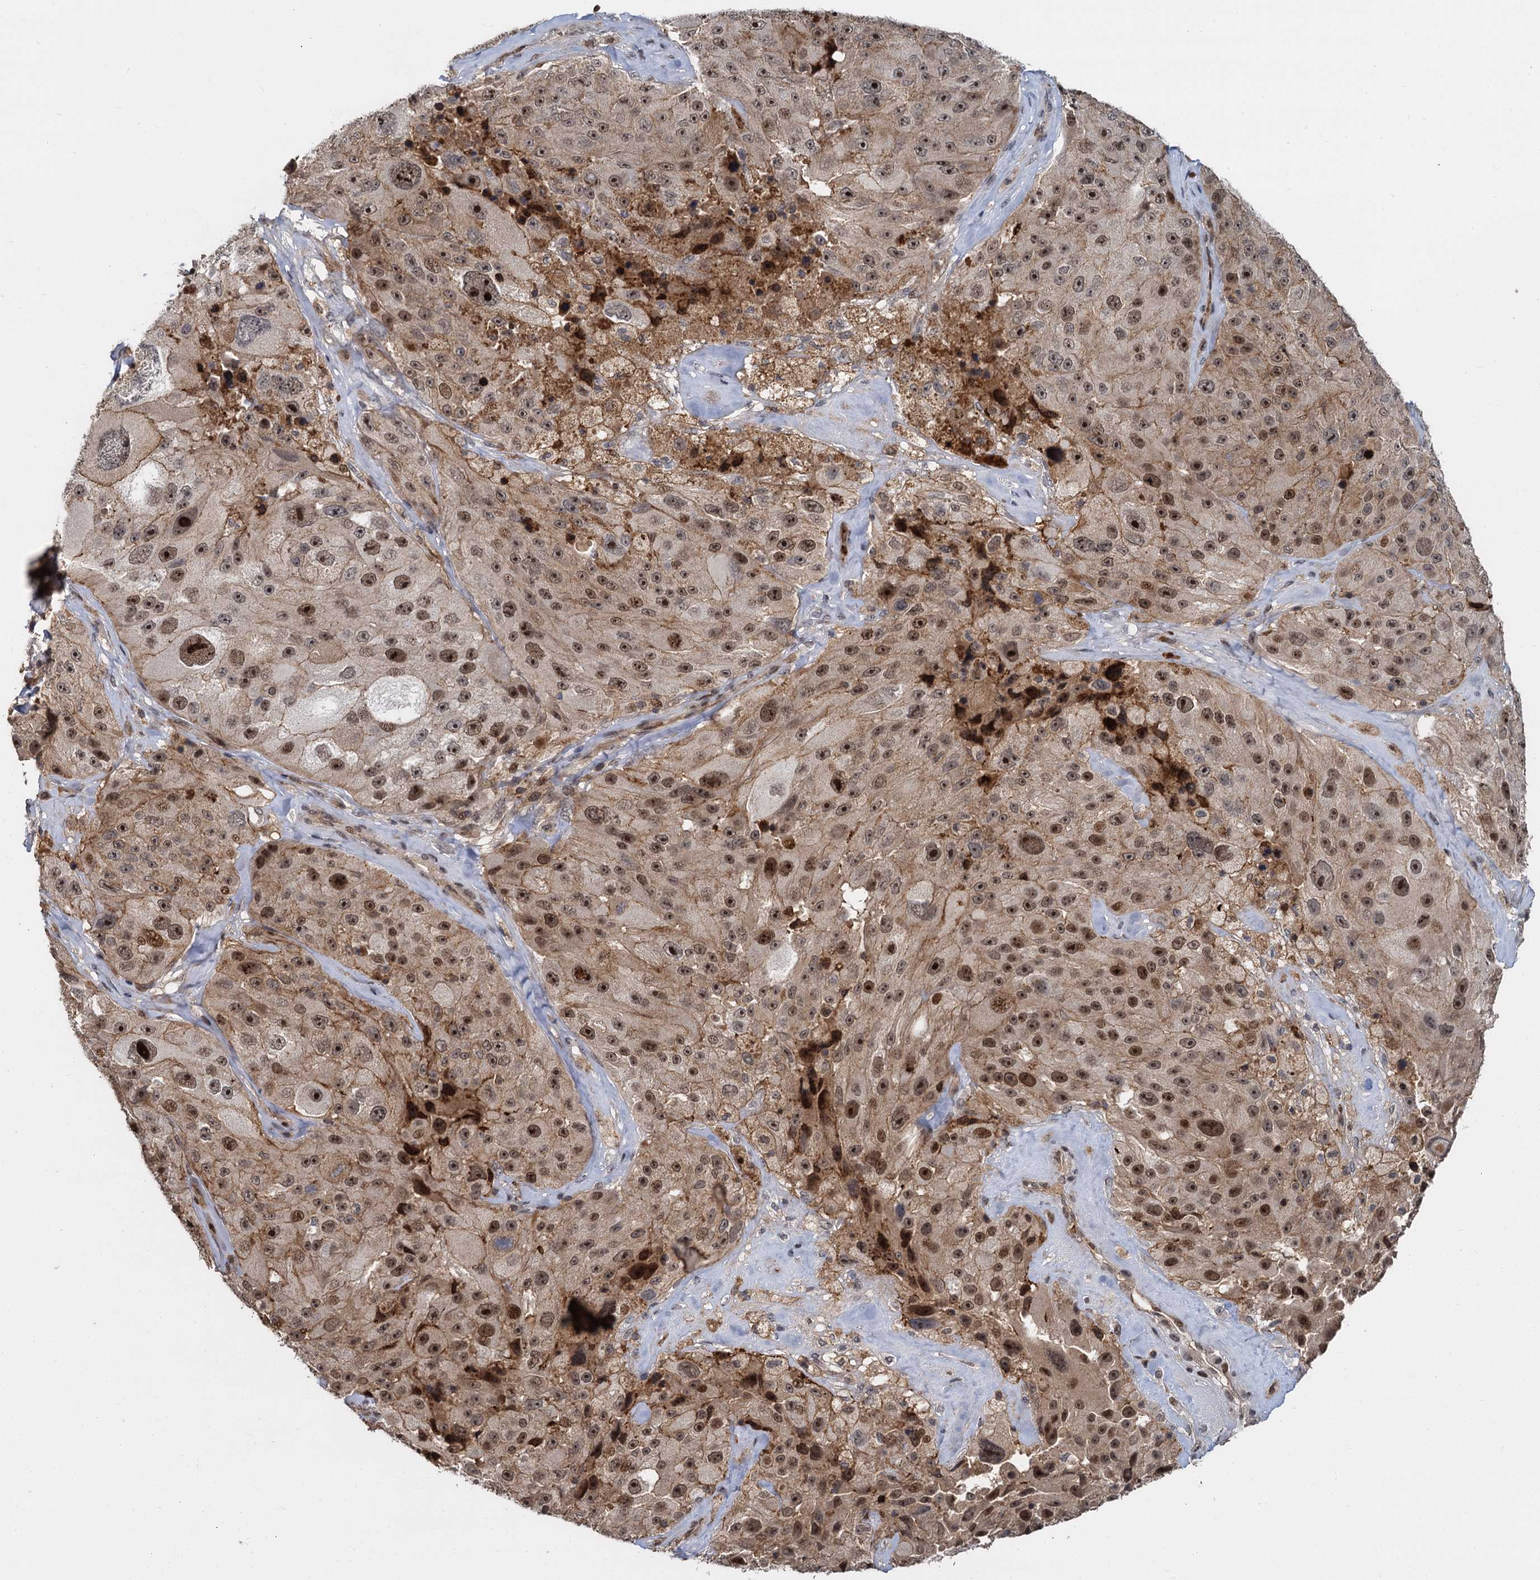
{"staining": {"intensity": "moderate", "quantity": ">75%", "location": "nuclear"}, "tissue": "melanoma", "cell_type": "Tumor cells", "image_type": "cancer", "snomed": [{"axis": "morphology", "description": "Malignant melanoma, Metastatic site"}, {"axis": "topography", "description": "Lymph node"}], "caption": "Moderate nuclear positivity for a protein is seen in about >75% of tumor cells of melanoma using immunohistochemistry.", "gene": "FANCI", "patient": {"sex": "male", "age": 62}}